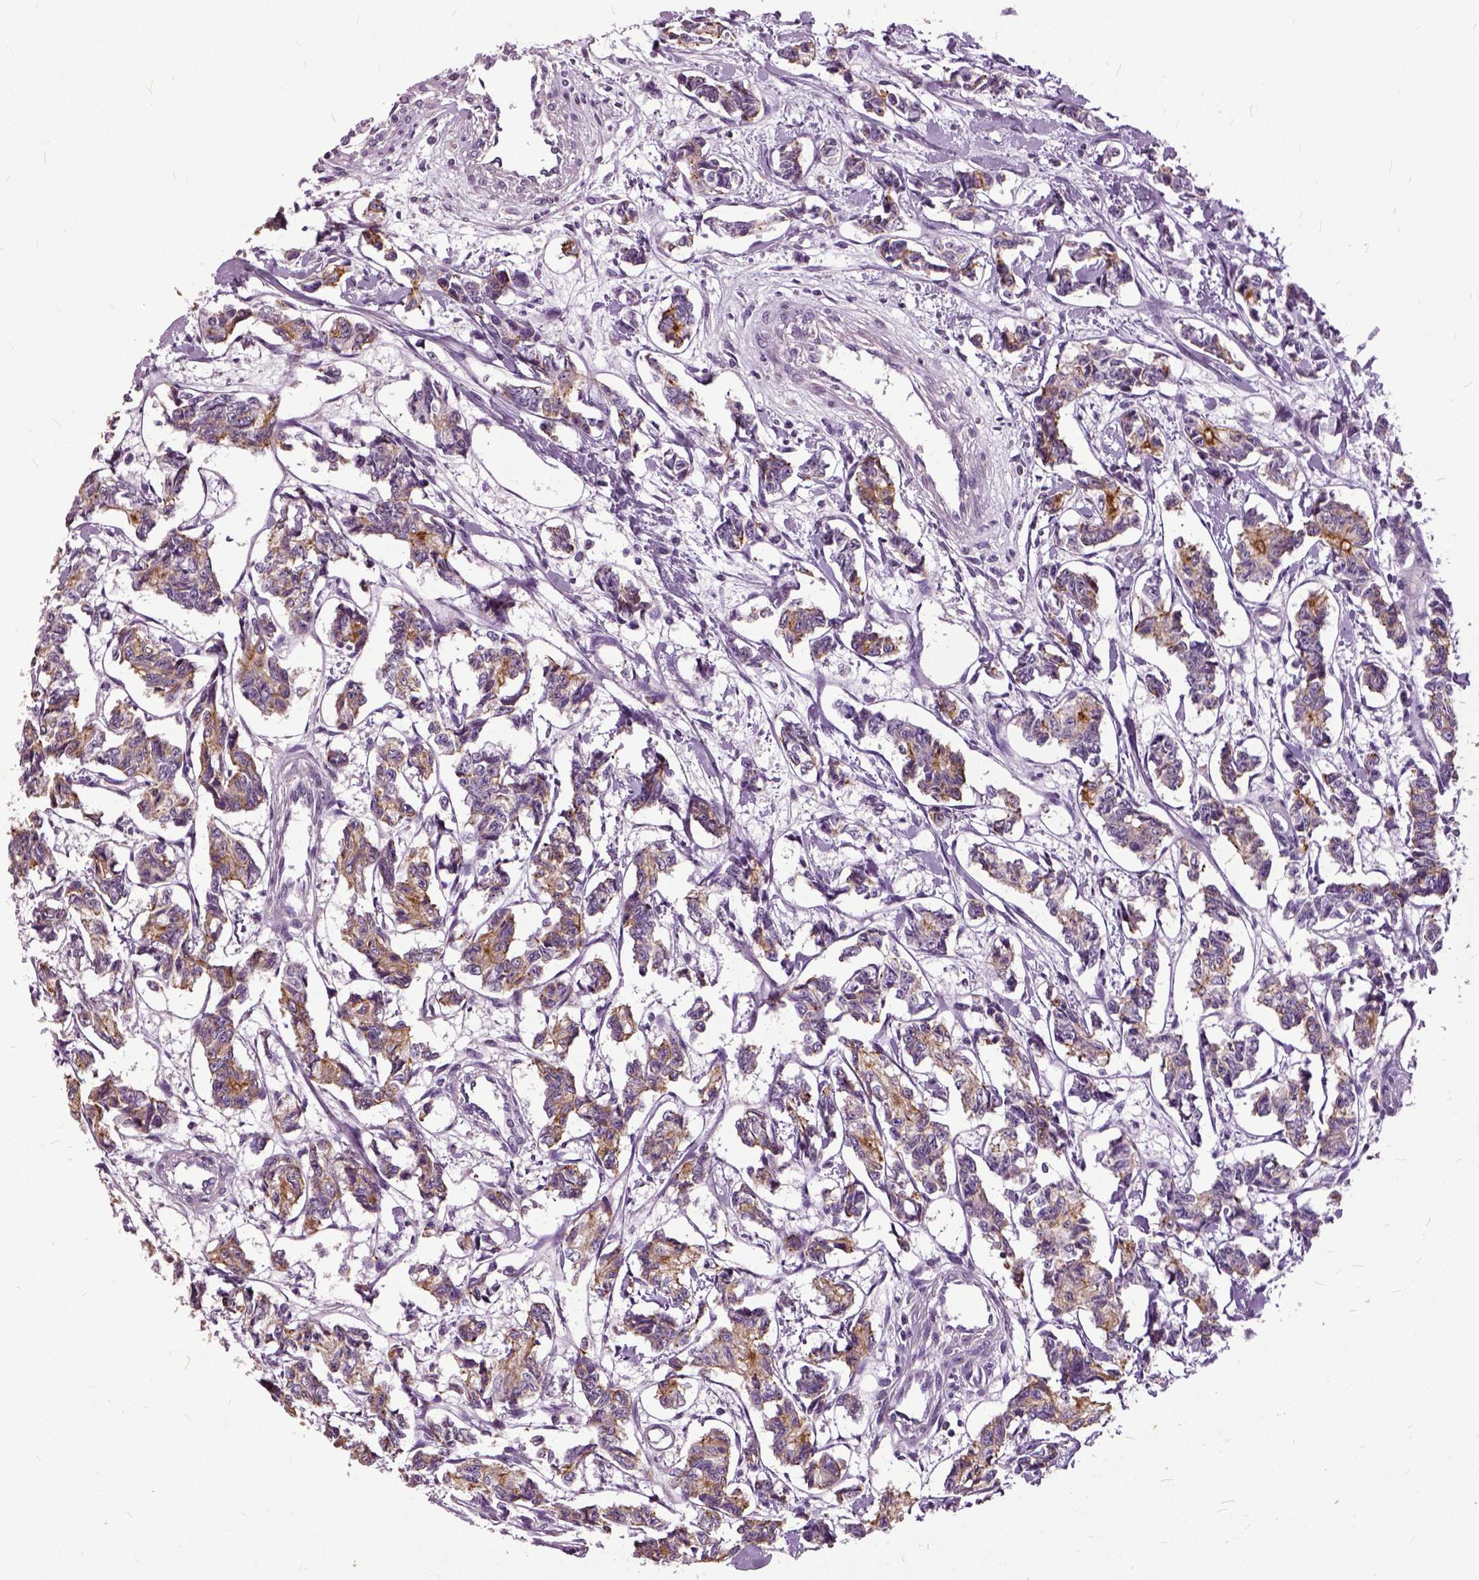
{"staining": {"intensity": "moderate", "quantity": ">75%", "location": "cytoplasmic/membranous"}, "tissue": "carcinoid", "cell_type": "Tumor cells", "image_type": "cancer", "snomed": [{"axis": "morphology", "description": "Carcinoid, malignant, NOS"}, {"axis": "topography", "description": "Kidney"}], "caption": "Tumor cells exhibit medium levels of moderate cytoplasmic/membranous staining in about >75% of cells in human carcinoid.", "gene": "ILRUN", "patient": {"sex": "female", "age": 41}}